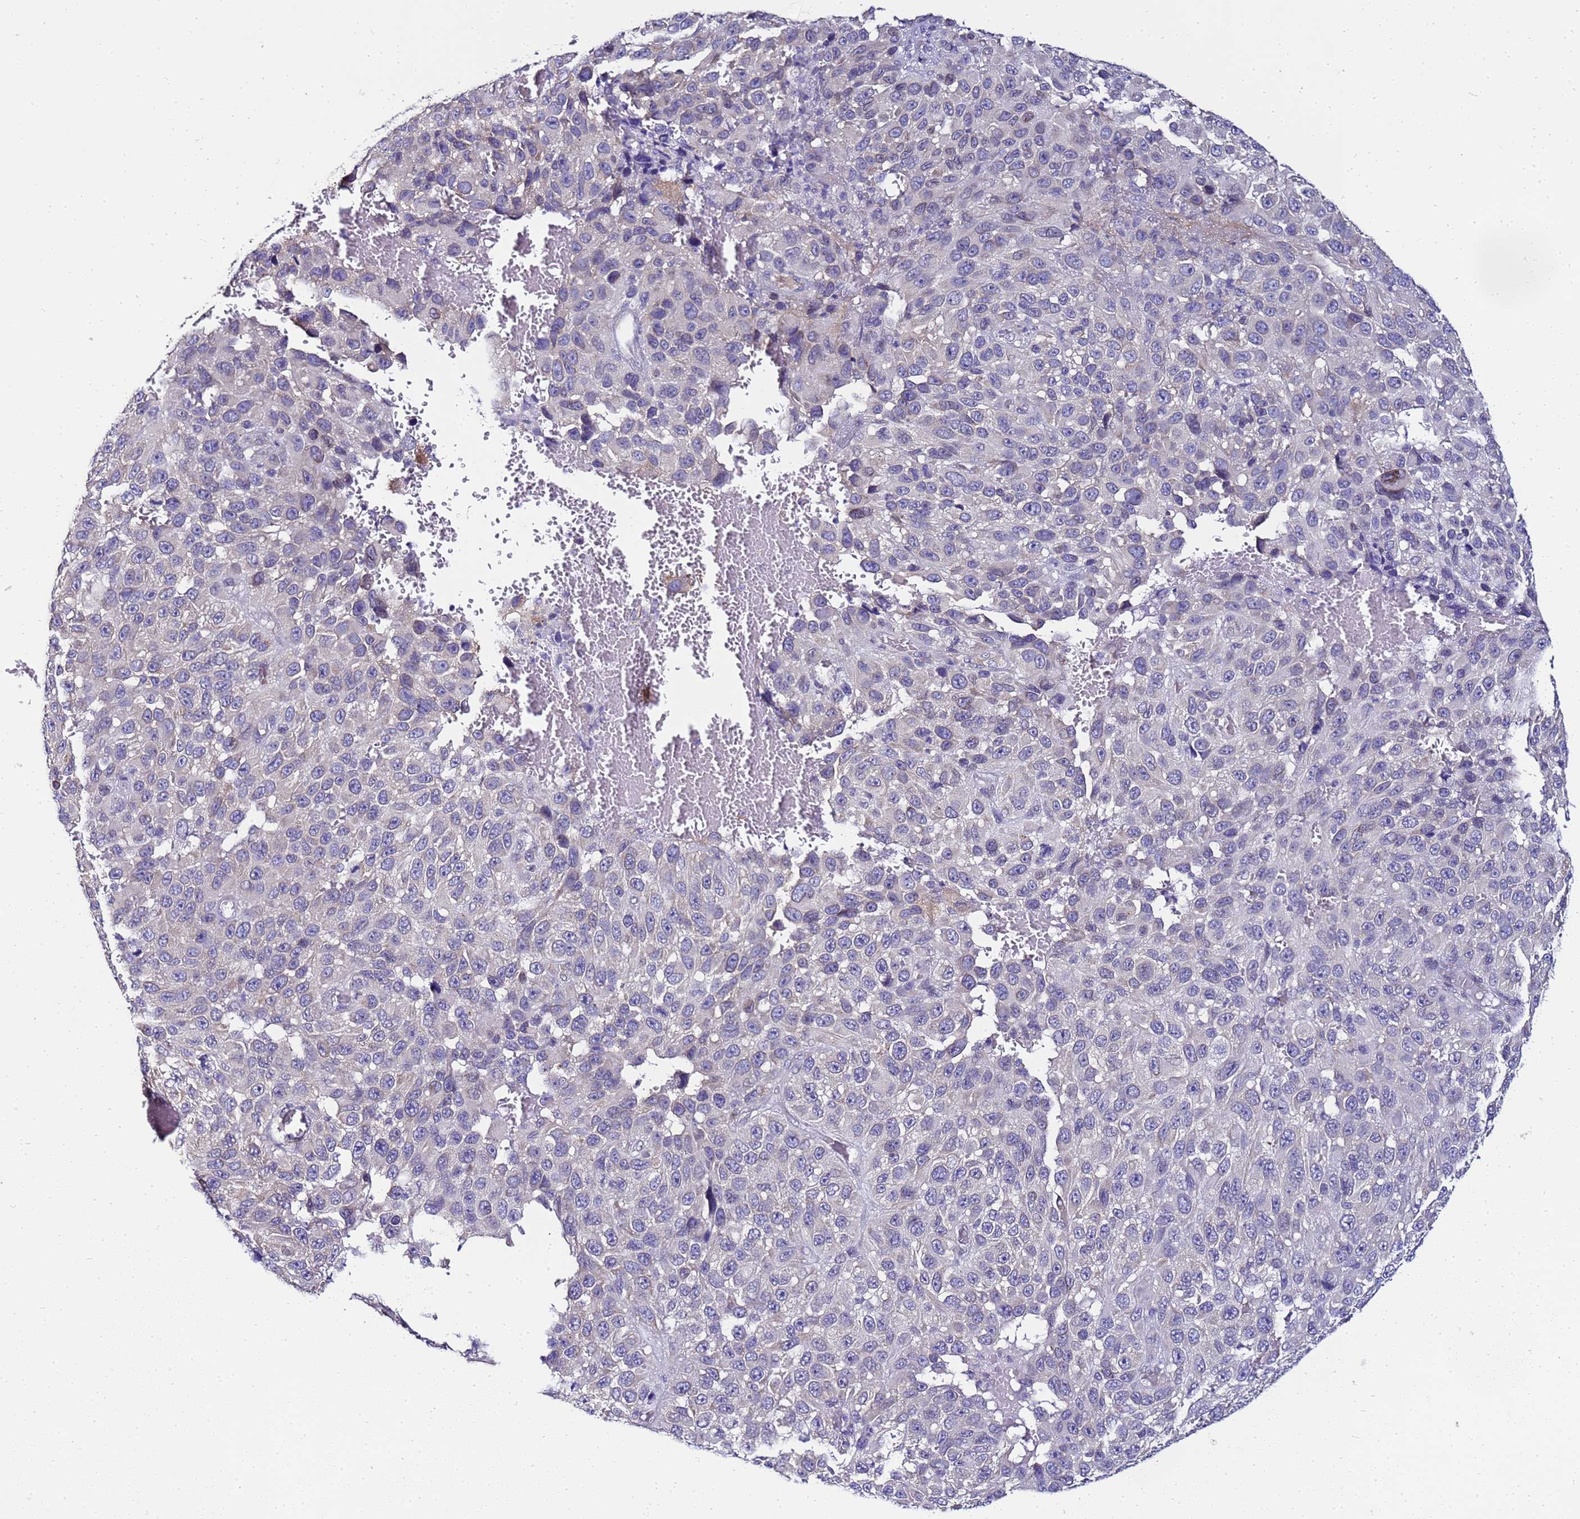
{"staining": {"intensity": "negative", "quantity": "none", "location": "none"}, "tissue": "melanoma", "cell_type": "Tumor cells", "image_type": "cancer", "snomed": [{"axis": "morphology", "description": "Malignant melanoma, NOS"}, {"axis": "topography", "description": "Skin"}], "caption": "Immunohistochemistry (IHC) of human melanoma shows no positivity in tumor cells.", "gene": "FAM166B", "patient": {"sex": "female", "age": 96}}